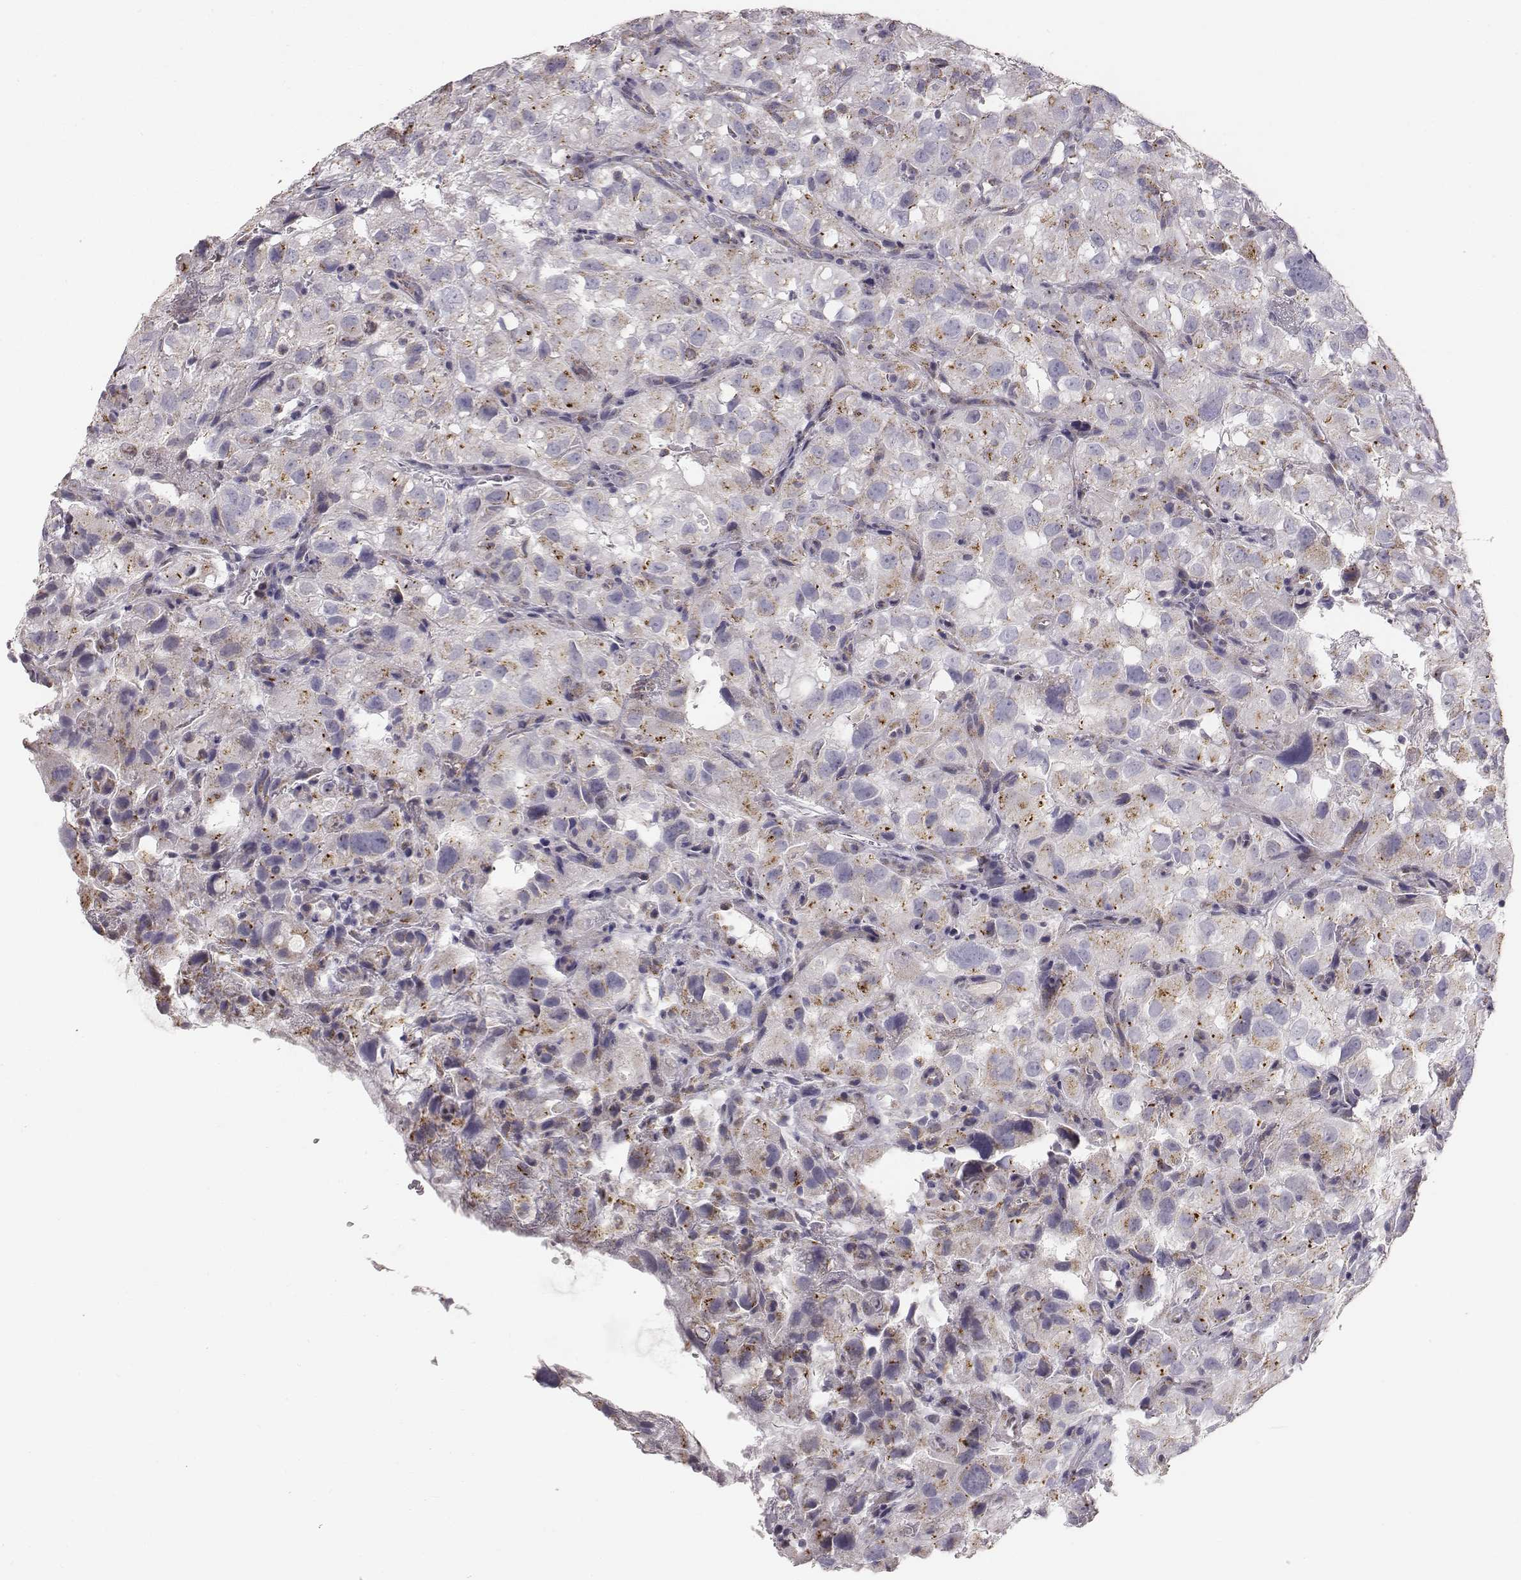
{"staining": {"intensity": "strong", "quantity": "25%-75%", "location": "cytoplasmic/membranous"}, "tissue": "renal cancer", "cell_type": "Tumor cells", "image_type": "cancer", "snomed": [{"axis": "morphology", "description": "Adenocarcinoma, NOS"}, {"axis": "topography", "description": "Kidney"}], "caption": "Renal cancer was stained to show a protein in brown. There is high levels of strong cytoplasmic/membranous staining in approximately 25%-75% of tumor cells. The staining is performed using DAB (3,3'-diaminobenzidine) brown chromogen to label protein expression. The nuclei are counter-stained blue using hematoxylin.", "gene": "ABCD3", "patient": {"sex": "male", "age": 64}}